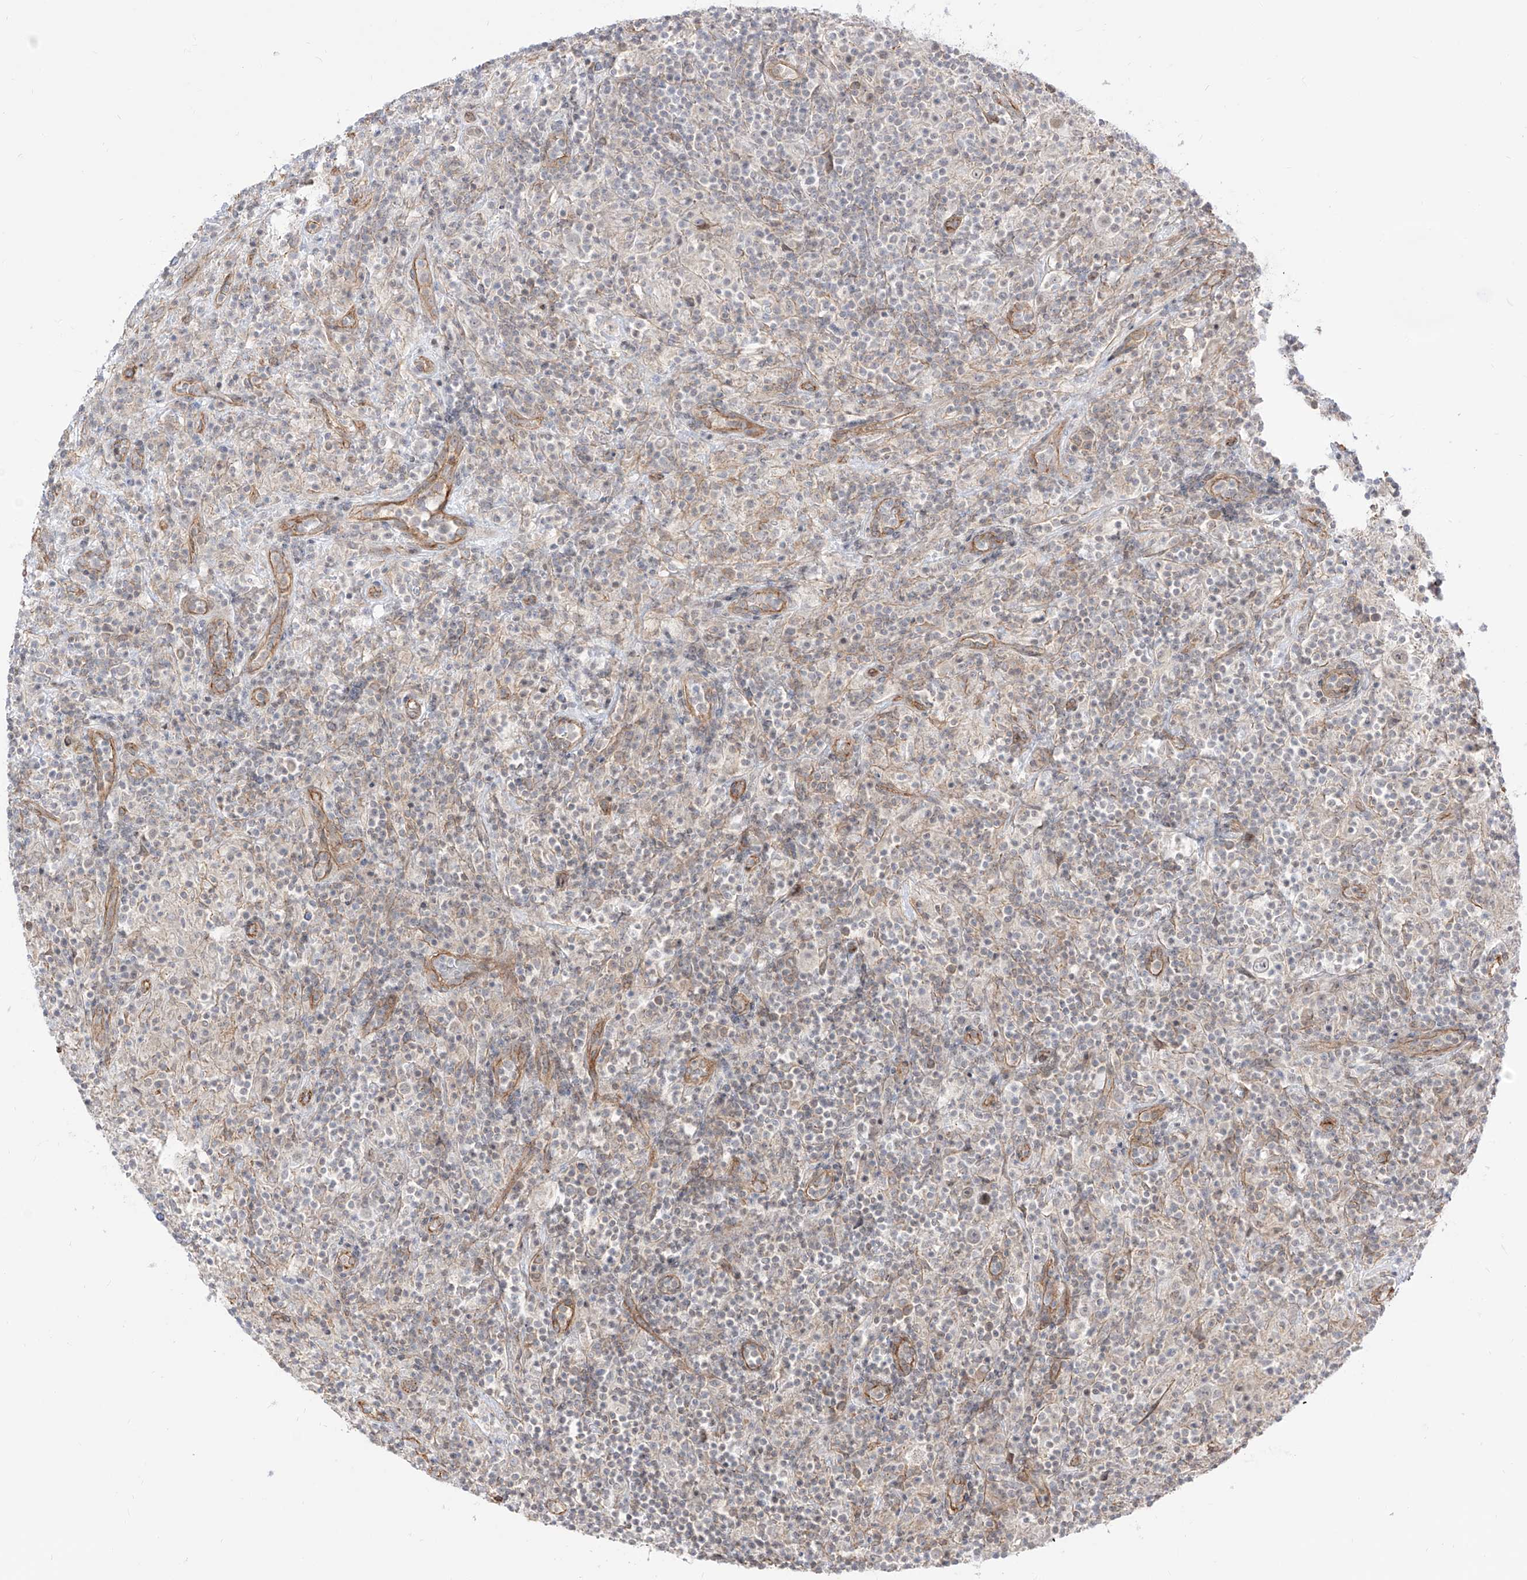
{"staining": {"intensity": "negative", "quantity": "none", "location": "none"}, "tissue": "lymphoma", "cell_type": "Tumor cells", "image_type": "cancer", "snomed": [{"axis": "morphology", "description": "Hodgkin's disease, NOS"}, {"axis": "topography", "description": "Lymph node"}], "caption": "Immunohistochemical staining of human lymphoma shows no significant staining in tumor cells.", "gene": "ZNF180", "patient": {"sex": "male", "age": 70}}